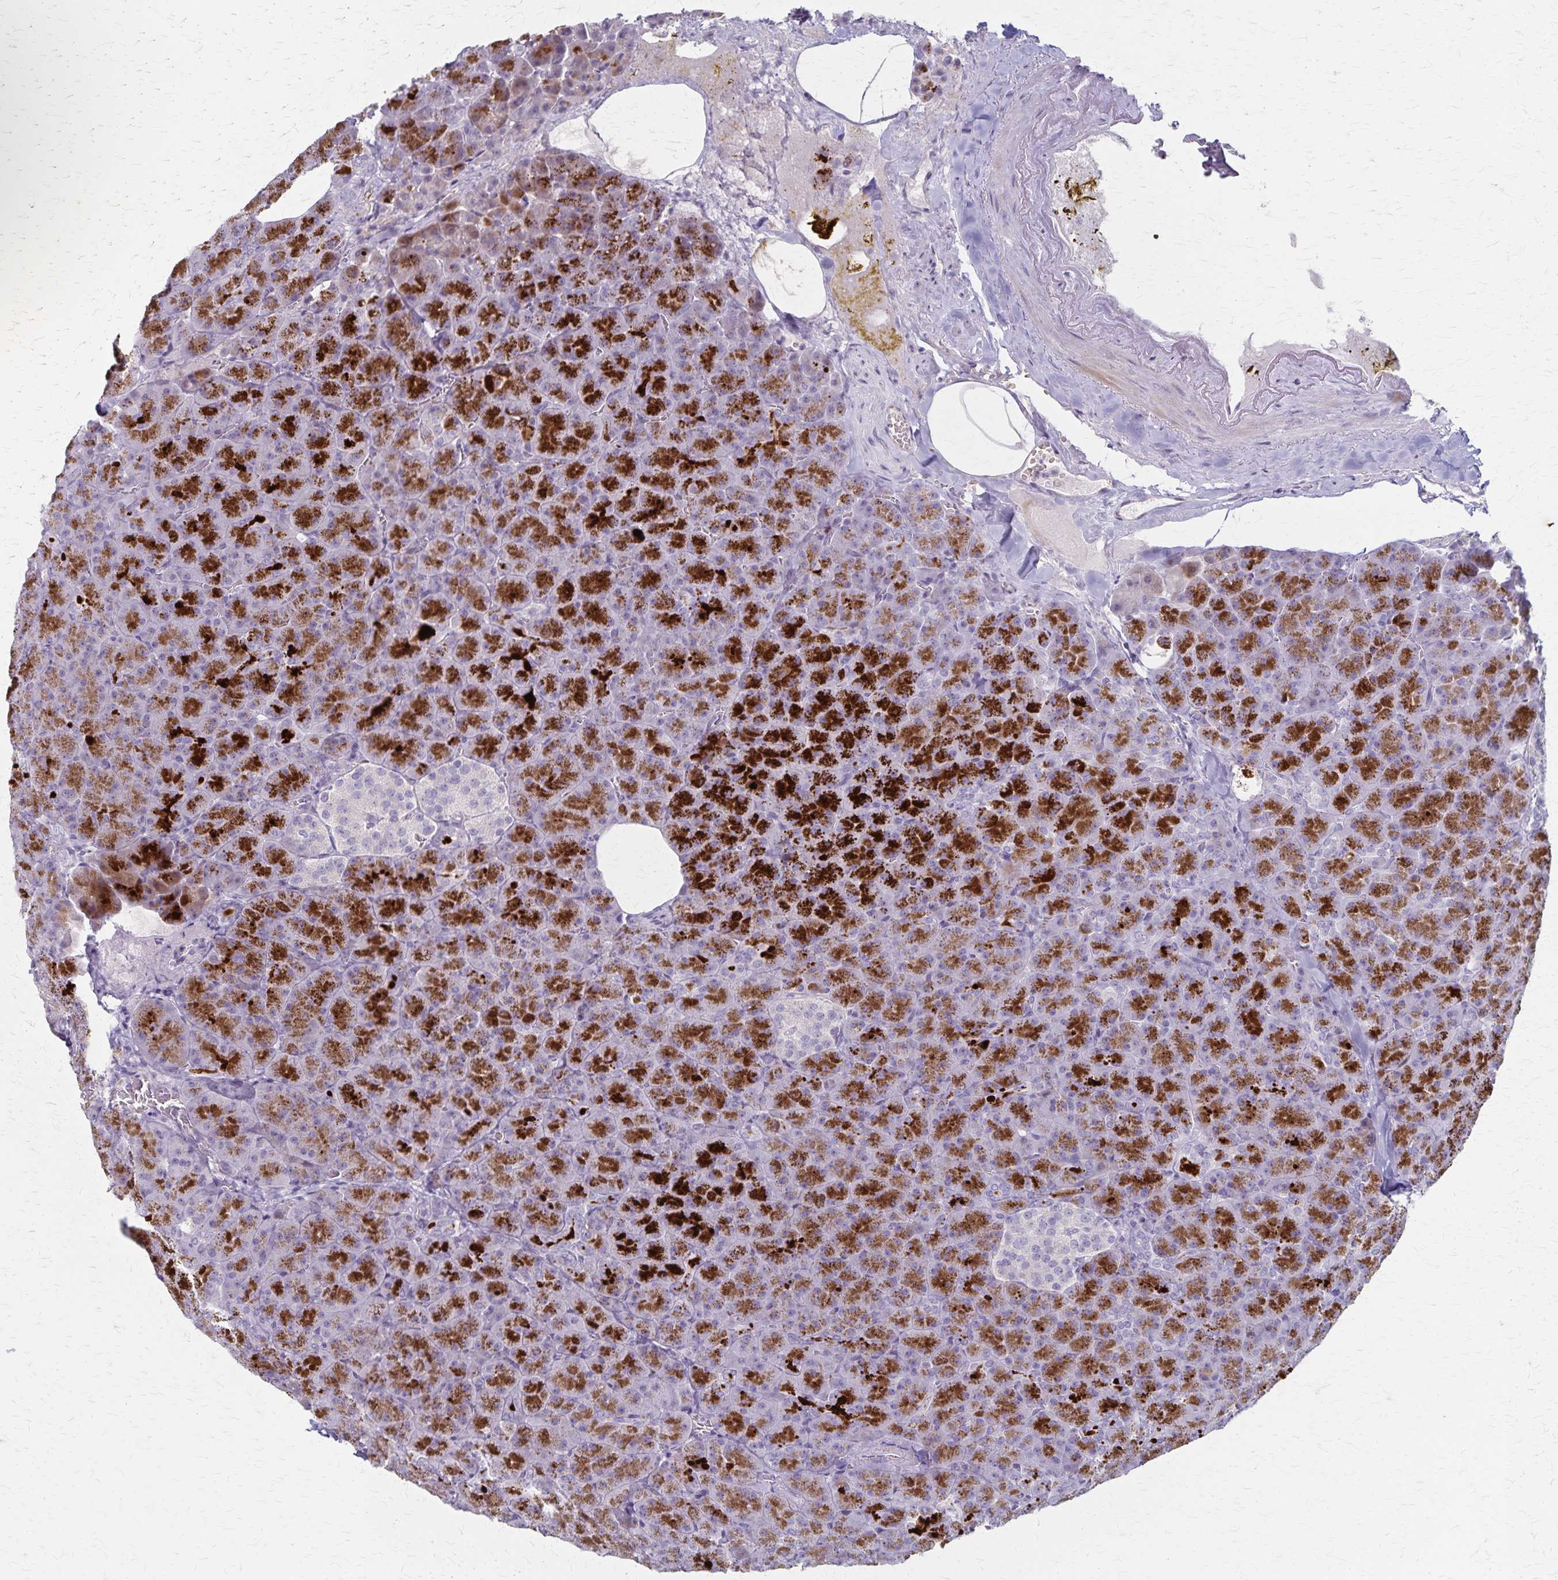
{"staining": {"intensity": "strong", "quantity": "25%-75%", "location": "cytoplasmic/membranous"}, "tissue": "pancreas", "cell_type": "Exocrine glandular cells", "image_type": "normal", "snomed": [{"axis": "morphology", "description": "Normal tissue, NOS"}, {"axis": "topography", "description": "Pancreas"}], "caption": "The image demonstrates staining of benign pancreas, revealing strong cytoplasmic/membranous protein positivity (brown color) within exocrine glandular cells. (DAB = brown stain, brightfield microscopy at high magnification).", "gene": "RASL10B", "patient": {"sex": "female", "age": 74}}